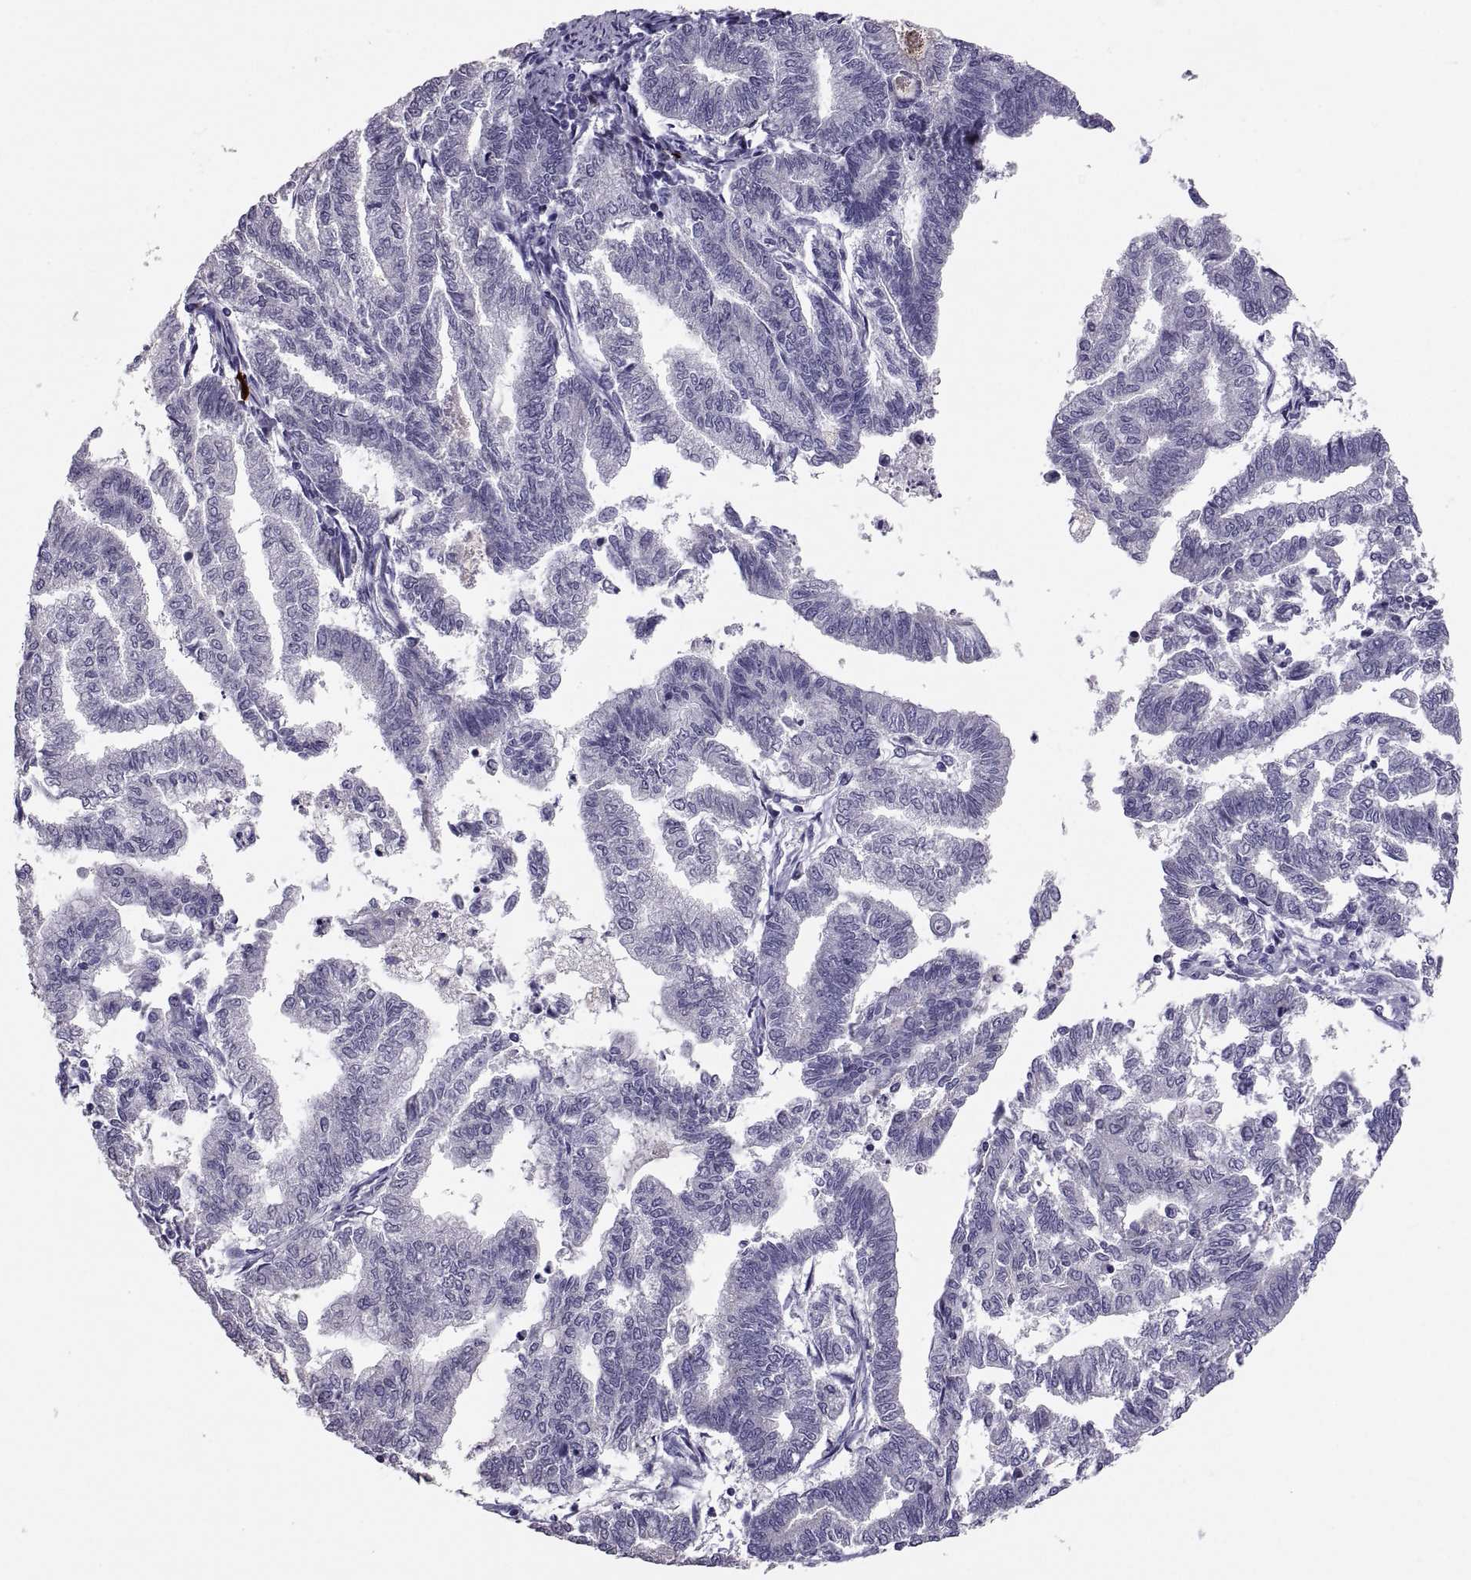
{"staining": {"intensity": "negative", "quantity": "none", "location": "none"}, "tissue": "endometrial cancer", "cell_type": "Tumor cells", "image_type": "cancer", "snomed": [{"axis": "morphology", "description": "Adenocarcinoma, NOS"}, {"axis": "topography", "description": "Endometrium"}], "caption": "Micrograph shows no significant protein positivity in tumor cells of endometrial cancer (adenocarcinoma).", "gene": "IGSF1", "patient": {"sex": "female", "age": 79}}